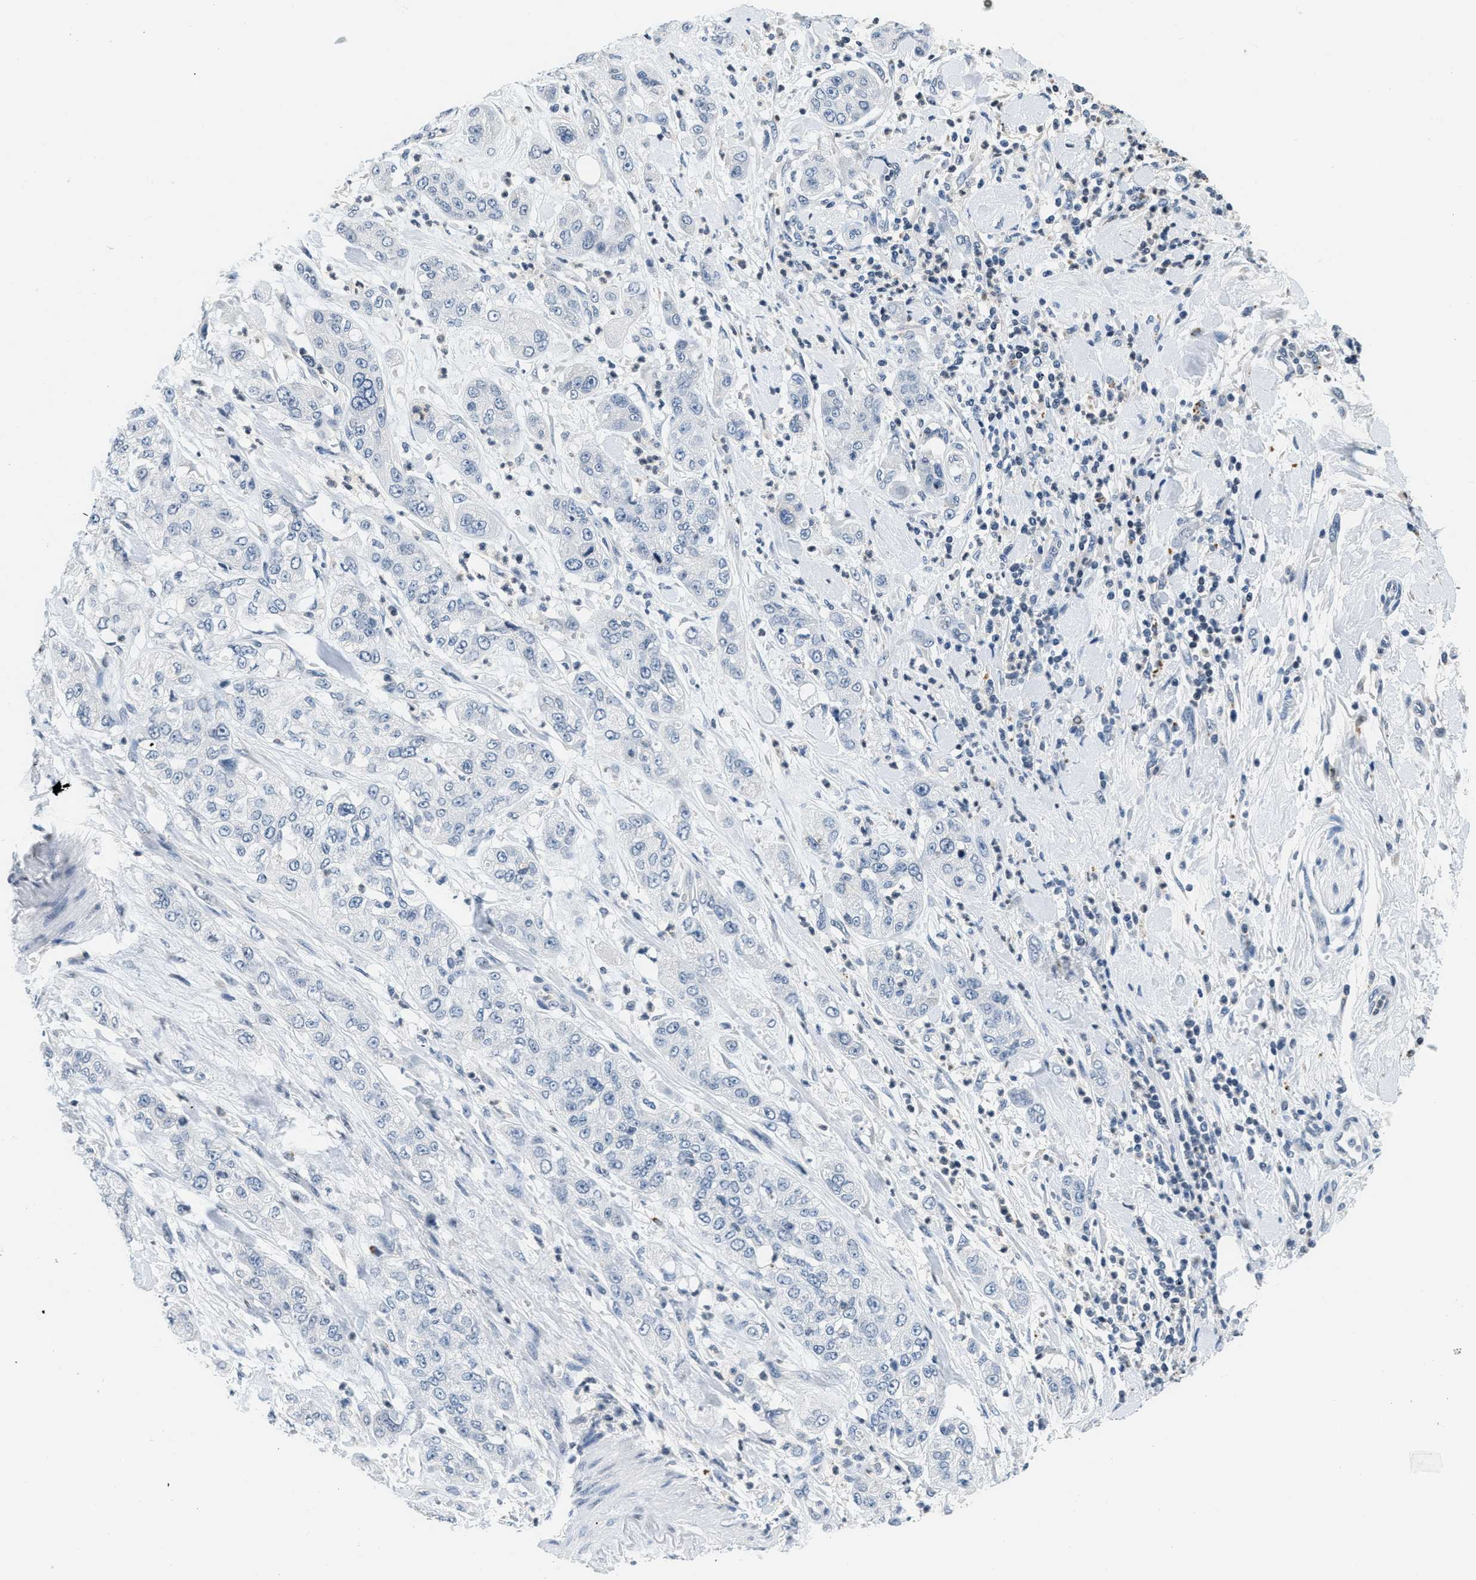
{"staining": {"intensity": "negative", "quantity": "none", "location": "none"}, "tissue": "pancreatic cancer", "cell_type": "Tumor cells", "image_type": "cancer", "snomed": [{"axis": "morphology", "description": "Adenocarcinoma, NOS"}, {"axis": "topography", "description": "Pancreas"}], "caption": "IHC of human adenocarcinoma (pancreatic) reveals no expression in tumor cells. (DAB (3,3'-diaminobenzidine) IHC, high magnification).", "gene": "CA4", "patient": {"sex": "female", "age": 78}}